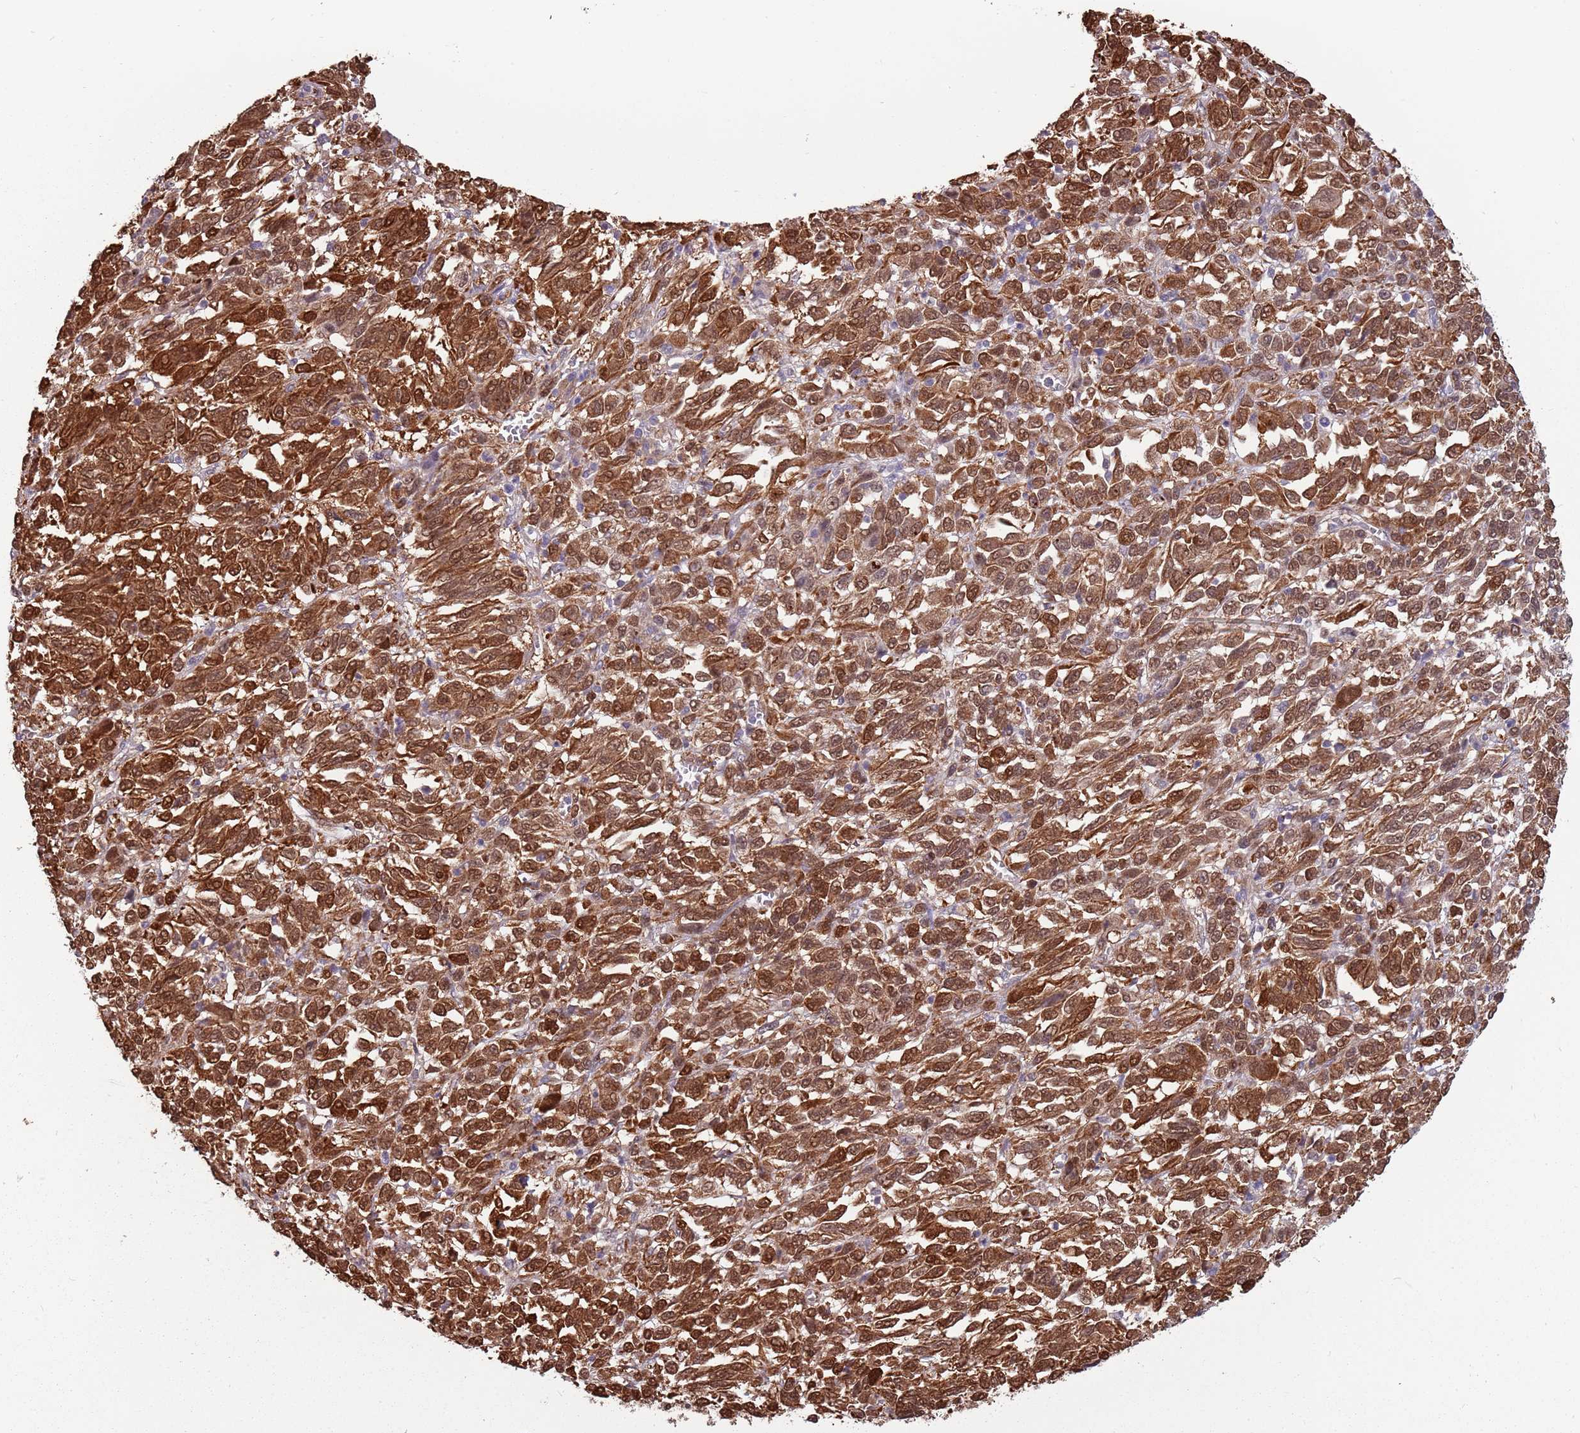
{"staining": {"intensity": "moderate", "quantity": ">75%", "location": "cytoplasmic/membranous,nuclear"}, "tissue": "melanoma", "cell_type": "Tumor cells", "image_type": "cancer", "snomed": [{"axis": "morphology", "description": "Malignant melanoma, Metastatic site"}, {"axis": "topography", "description": "Lung"}], "caption": "Tumor cells exhibit medium levels of moderate cytoplasmic/membranous and nuclear positivity in approximately >75% of cells in human malignant melanoma (metastatic site).", "gene": "ZBTB5", "patient": {"sex": "male", "age": 64}}